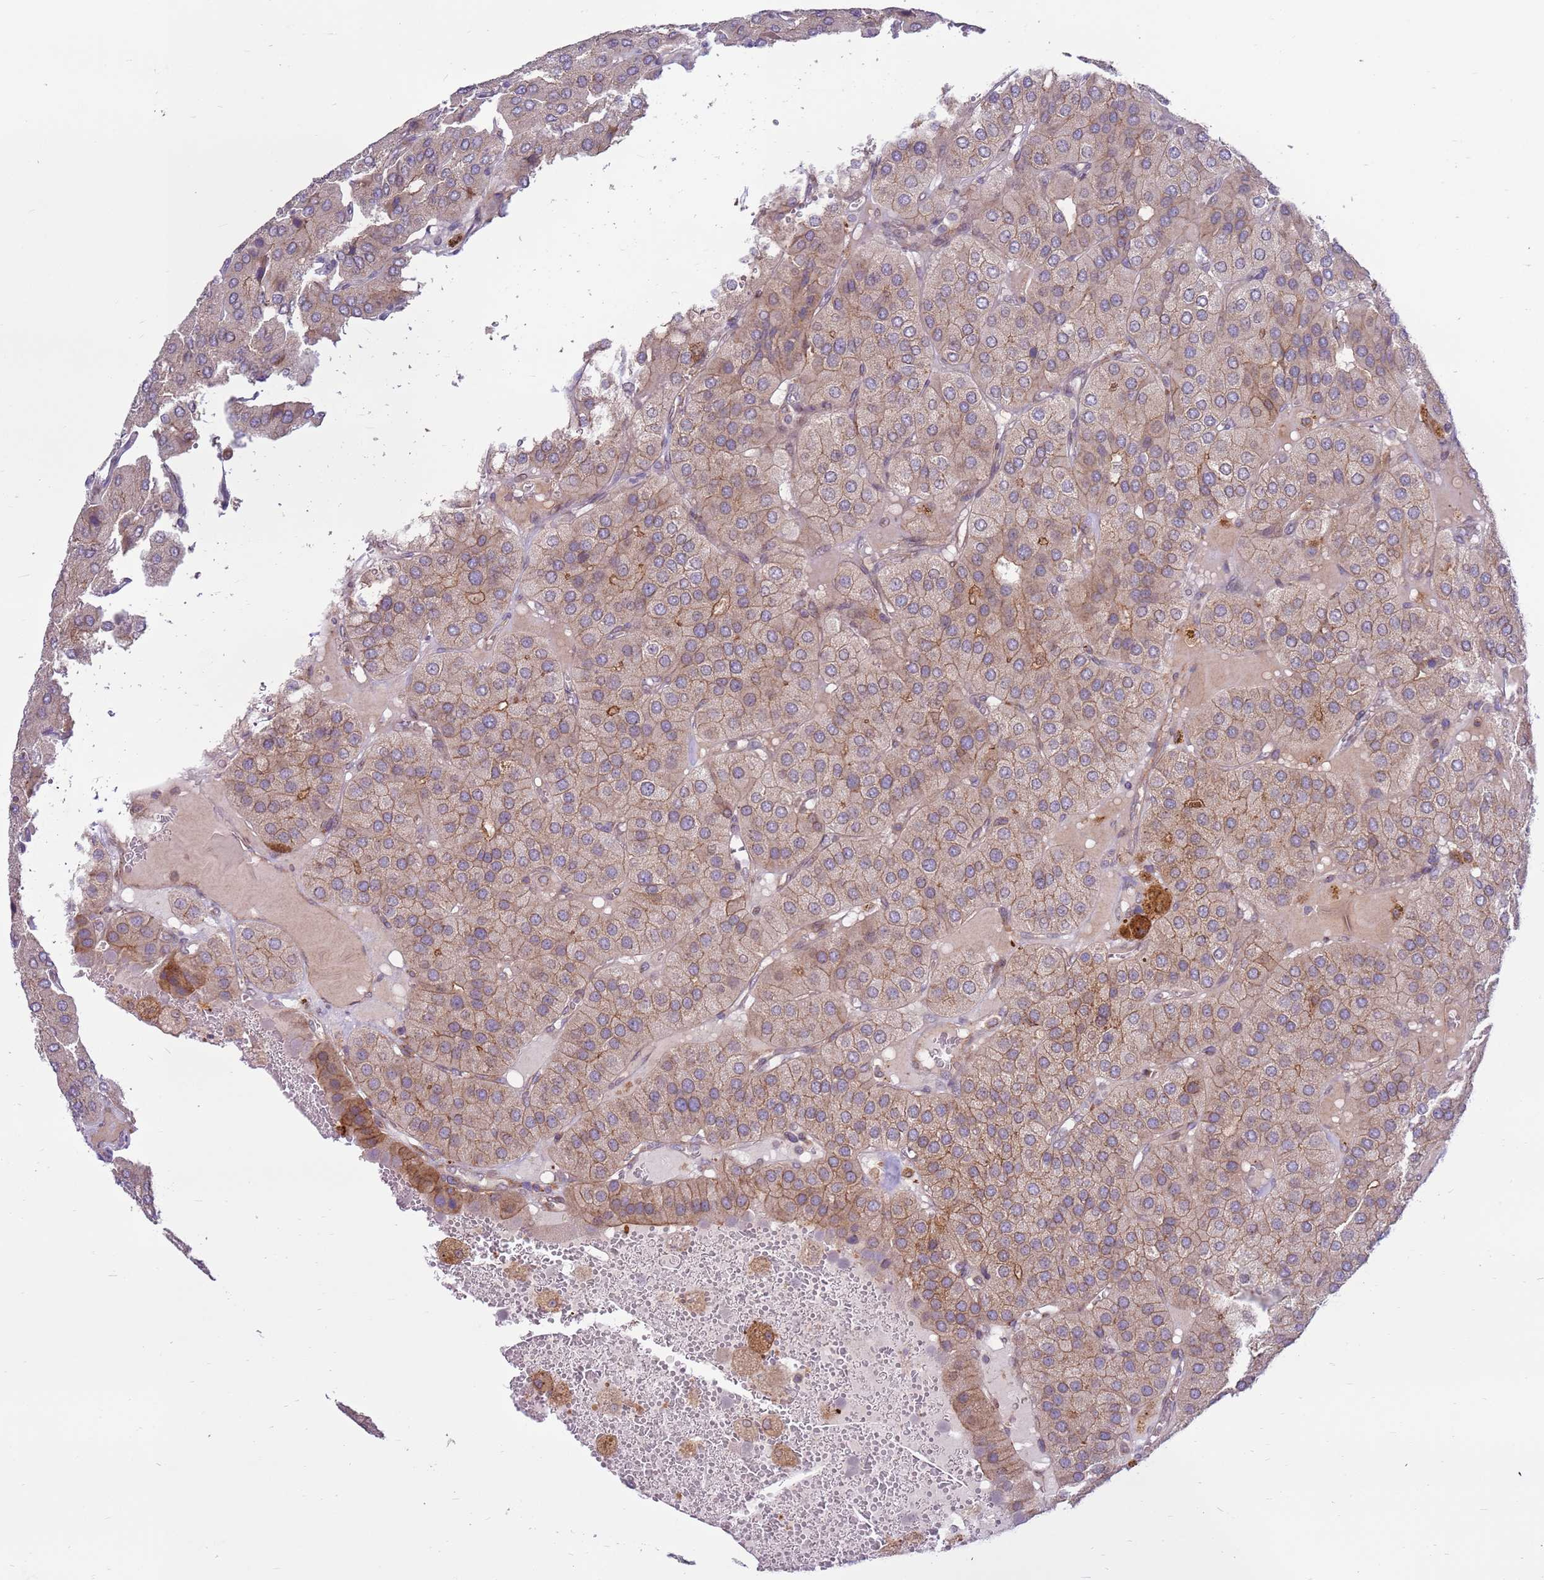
{"staining": {"intensity": "moderate", "quantity": ">75%", "location": "cytoplasmic/membranous"}, "tissue": "parathyroid gland", "cell_type": "Glandular cells", "image_type": "normal", "snomed": [{"axis": "morphology", "description": "Normal tissue, NOS"}, {"axis": "morphology", "description": "Adenoma, NOS"}, {"axis": "topography", "description": "Parathyroid gland"}], "caption": "Brown immunohistochemical staining in normal human parathyroid gland shows moderate cytoplasmic/membranous staining in approximately >75% of glandular cells. The protein is stained brown, and the nuclei are stained in blue (DAB (3,3'-diaminobenzidine) IHC with brightfield microscopy, high magnification).", "gene": "DDX19B", "patient": {"sex": "female", "age": 86}}